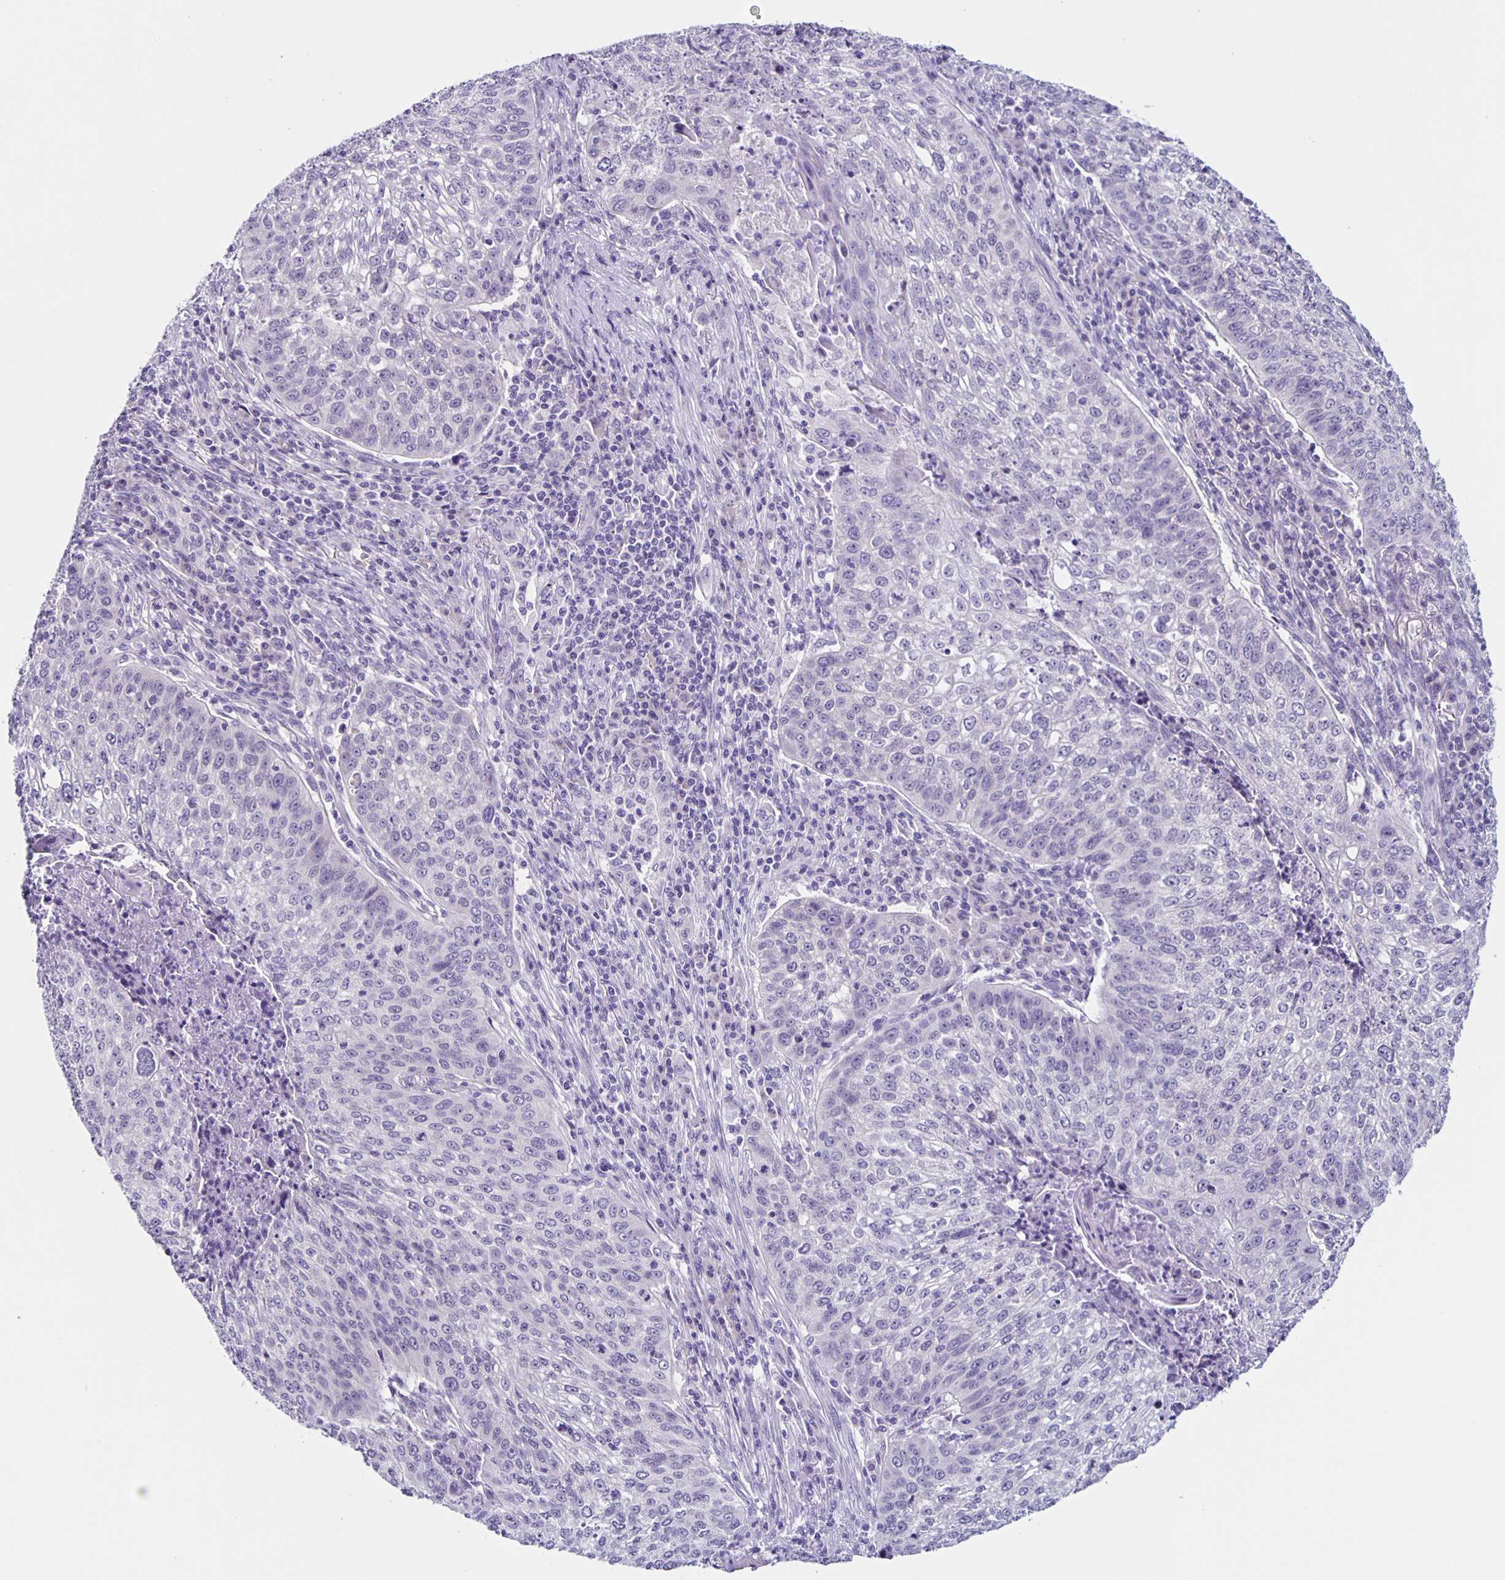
{"staining": {"intensity": "negative", "quantity": "none", "location": "none"}, "tissue": "lung cancer", "cell_type": "Tumor cells", "image_type": "cancer", "snomed": [{"axis": "morphology", "description": "Squamous cell carcinoma, NOS"}, {"axis": "topography", "description": "Lung"}], "caption": "Immunohistochemical staining of human lung squamous cell carcinoma exhibits no significant positivity in tumor cells.", "gene": "SLC12A3", "patient": {"sex": "male", "age": 63}}